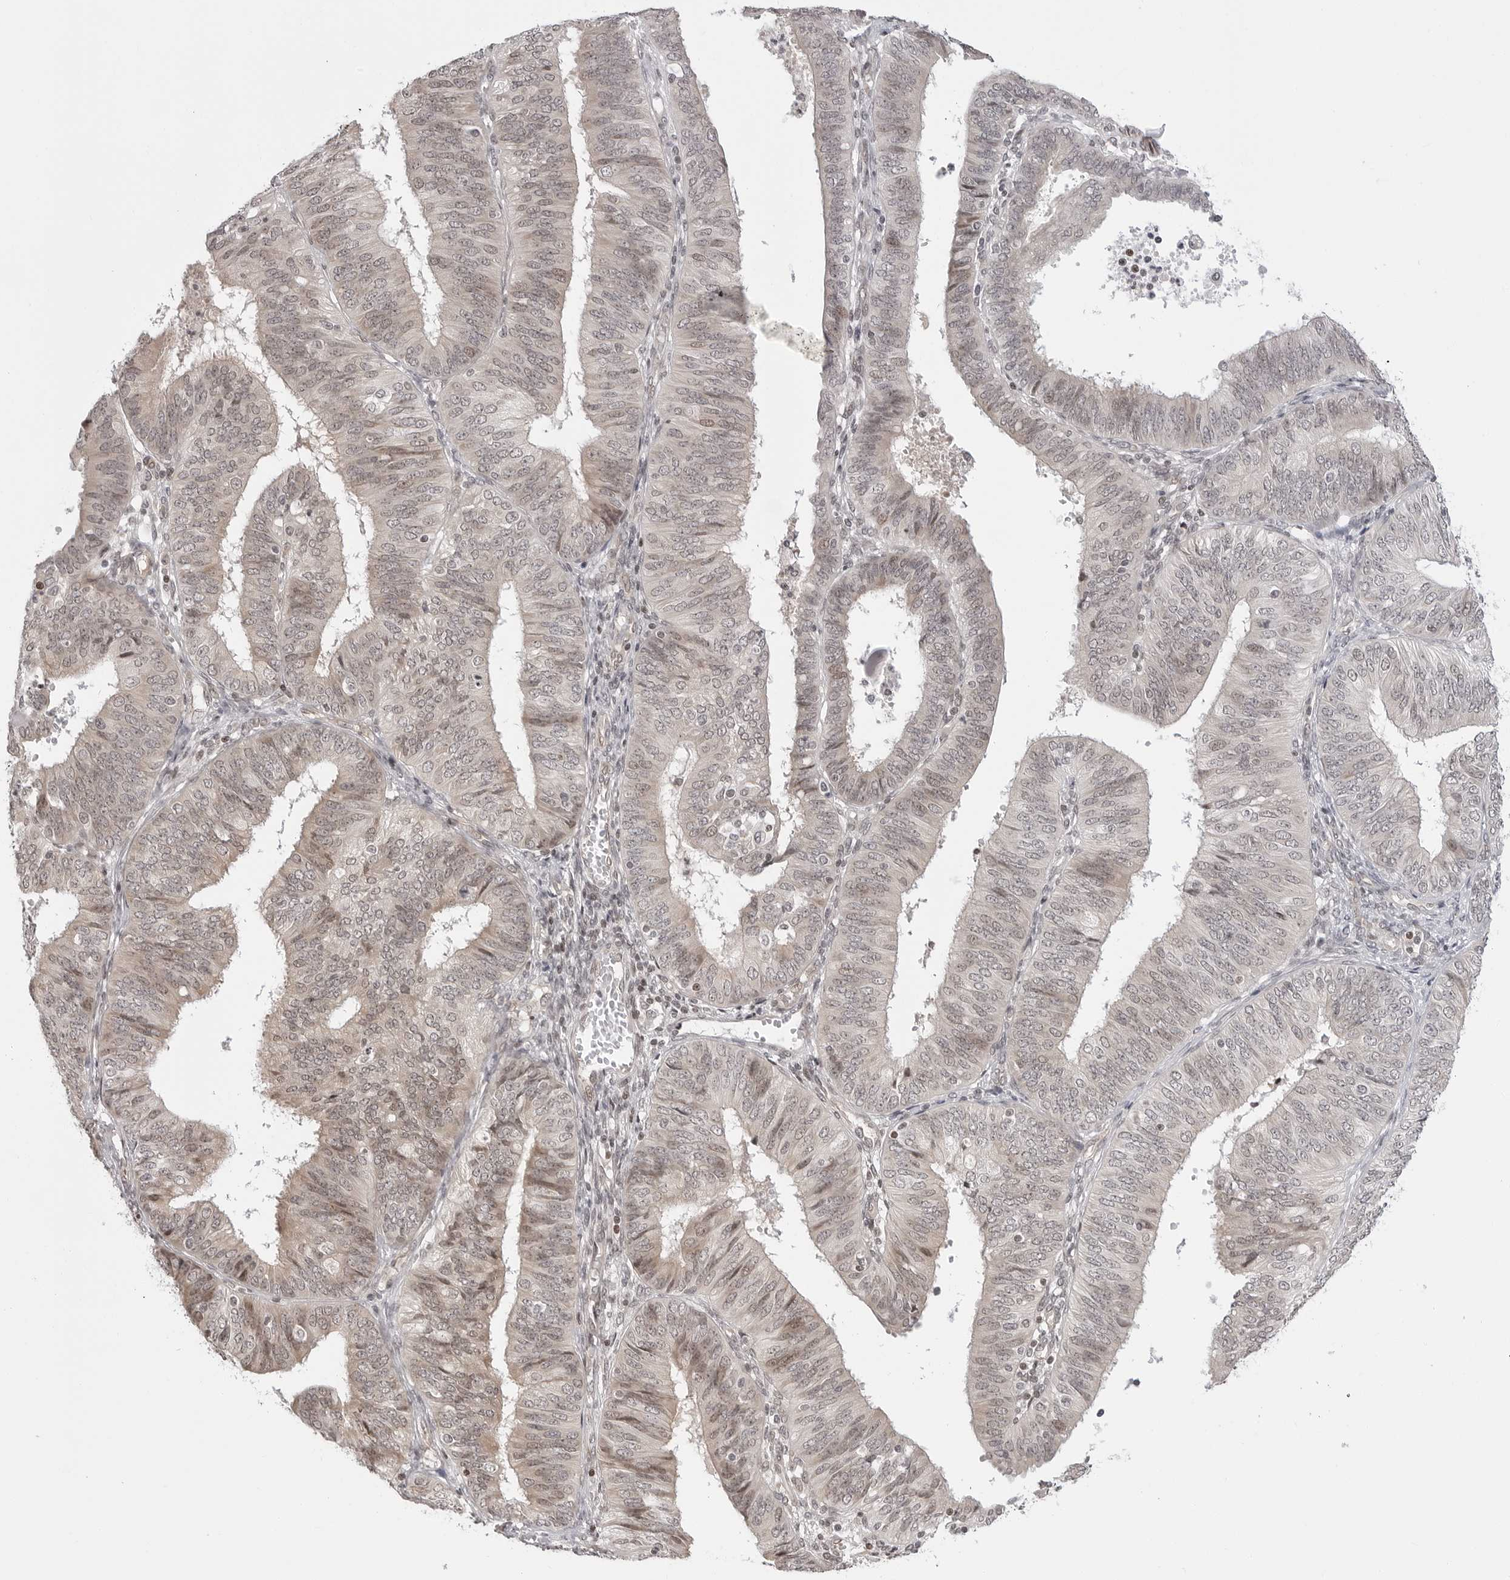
{"staining": {"intensity": "weak", "quantity": "<25%", "location": "cytoplasmic/membranous,nuclear"}, "tissue": "endometrial cancer", "cell_type": "Tumor cells", "image_type": "cancer", "snomed": [{"axis": "morphology", "description": "Adenocarcinoma, NOS"}, {"axis": "topography", "description": "Endometrium"}], "caption": "High power microscopy photomicrograph of an IHC micrograph of endometrial cancer (adenocarcinoma), revealing no significant expression in tumor cells. Nuclei are stained in blue.", "gene": "C8orf33", "patient": {"sex": "female", "age": 58}}